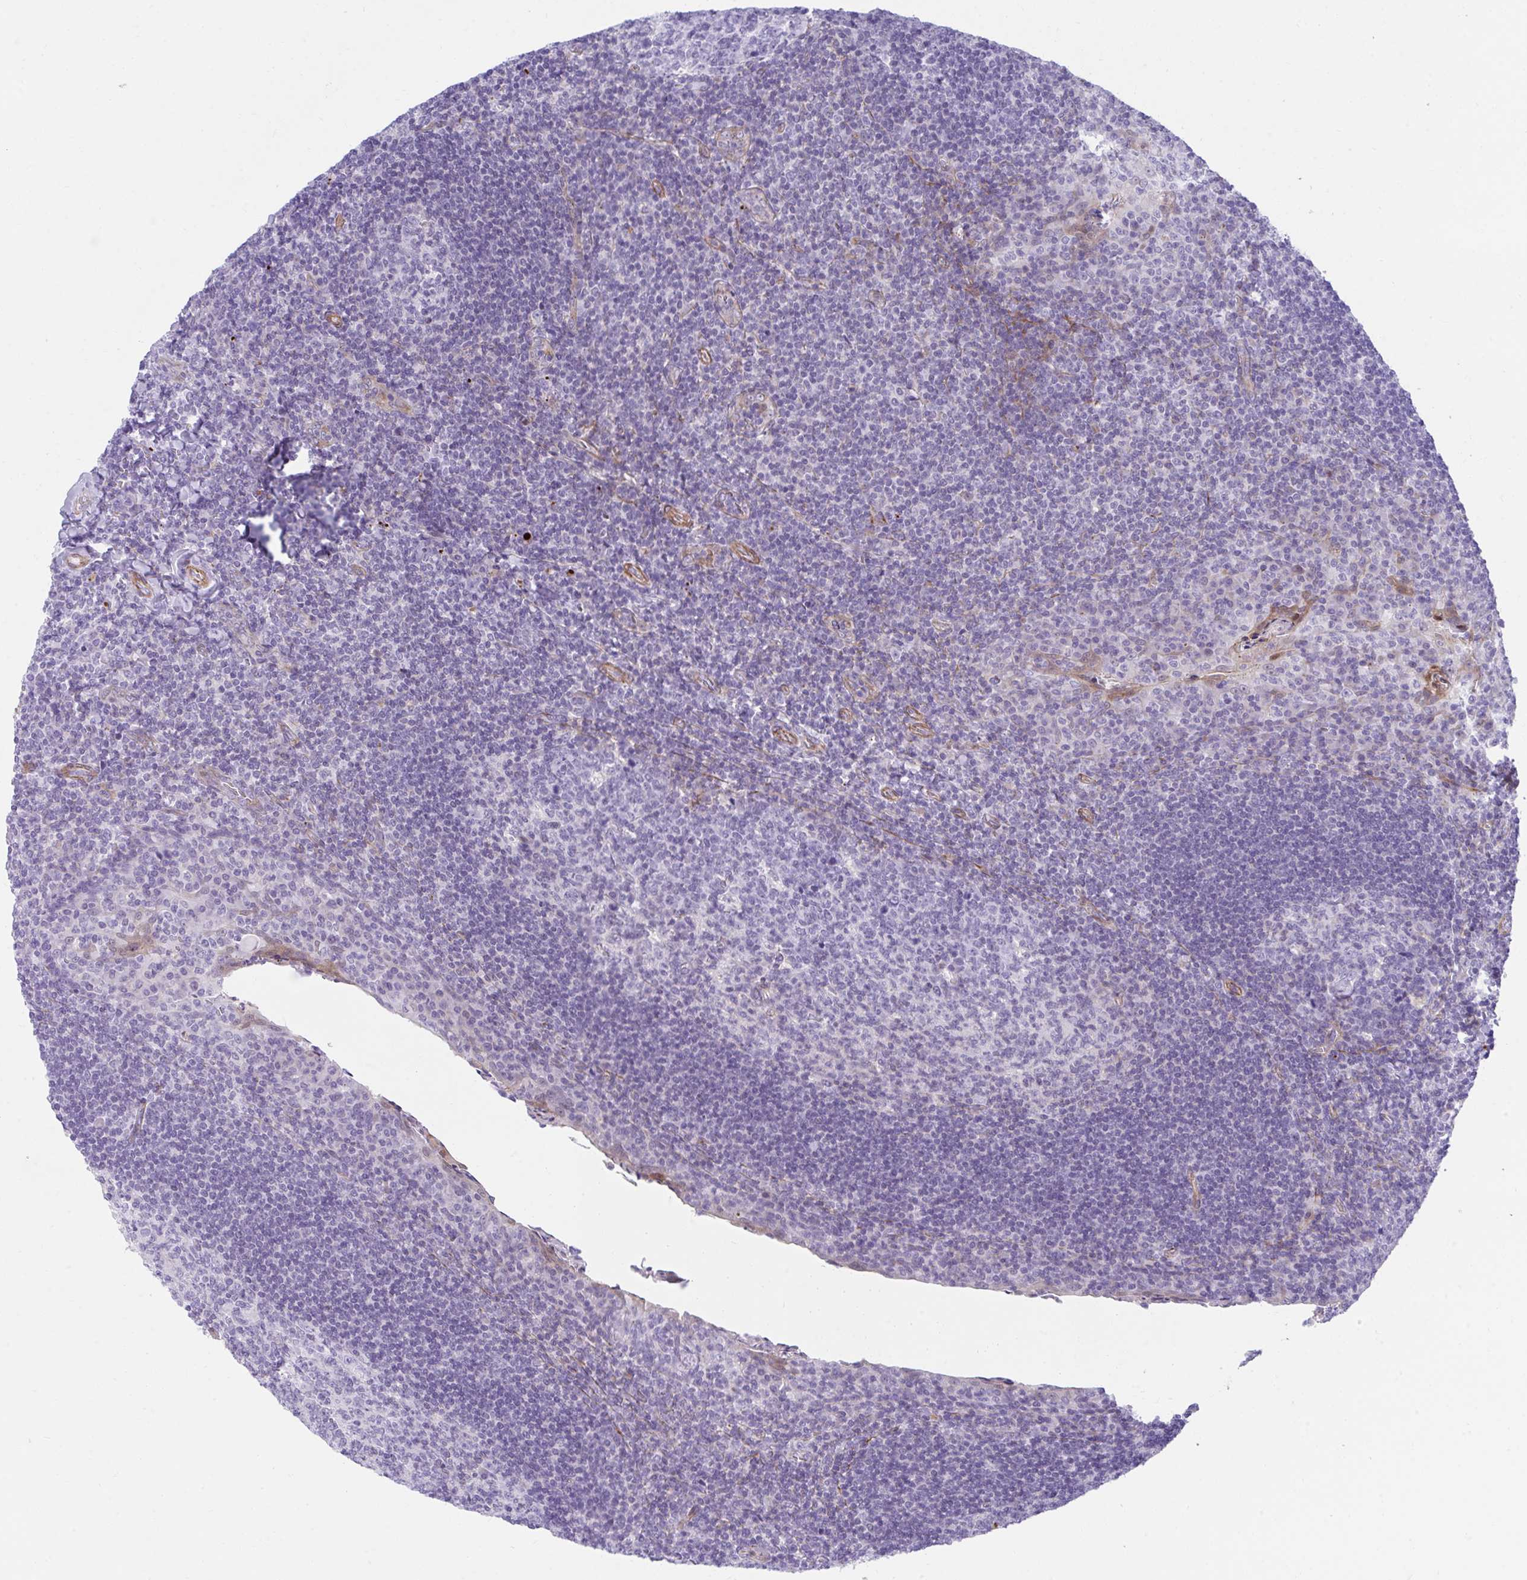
{"staining": {"intensity": "negative", "quantity": "none", "location": "none"}, "tissue": "tonsil", "cell_type": "Germinal center cells", "image_type": "normal", "snomed": [{"axis": "morphology", "description": "Normal tissue, NOS"}, {"axis": "topography", "description": "Tonsil"}], "caption": "This histopathology image is of unremarkable tonsil stained with immunohistochemistry (IHC) to label a protein in brown with the nuclei are counter-stained blue. There is no expression in germinal center cells.", "gene": "CSTB", "patient": {"sex": "male", "age": 17}}